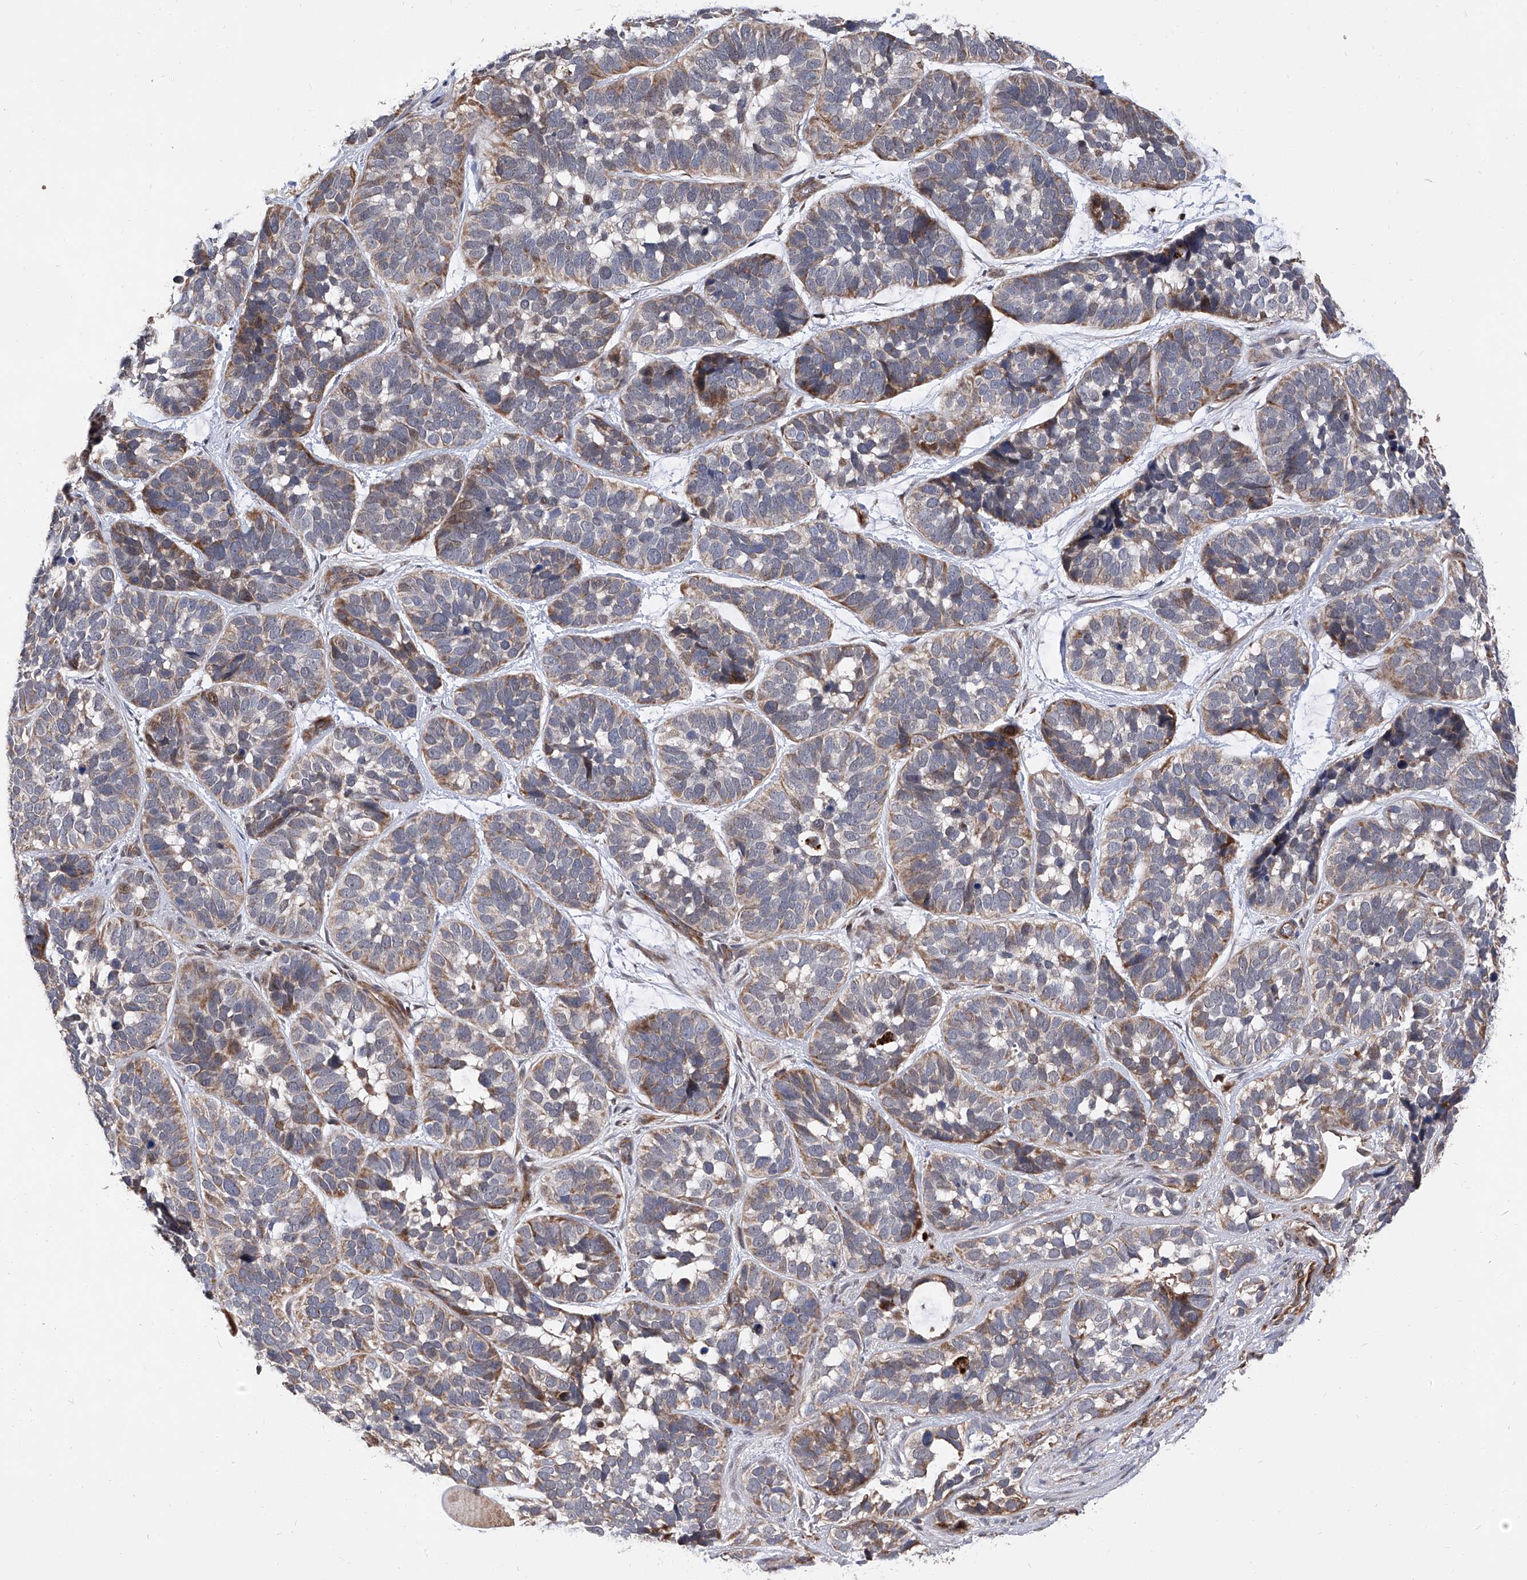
{"staining": {"intensity": "moderate", "quantity": "25%-75%", "location": "cytoplasmic/membranous"}, "tissue": "skin cancer", "cell_type": "Tumor cells", "image_type": "cancer", "snomed": [{"axis": "morphology", "description": "Basal cell carcinoma"}, {"axis": "topography", "description": "Skin"}], "caption": "A medium amount of moderate cytoplasmic/membranous positivity is present in about 25%-75% of tumor cells in skin basal cell carcinoma tissue. The staining was performed using DAB, with brown indicating positive protein expression. Nuclei are stained blue with hematoxylin.", "gene": "FARP2", "patient": {"sex": "male", "age": 62}}